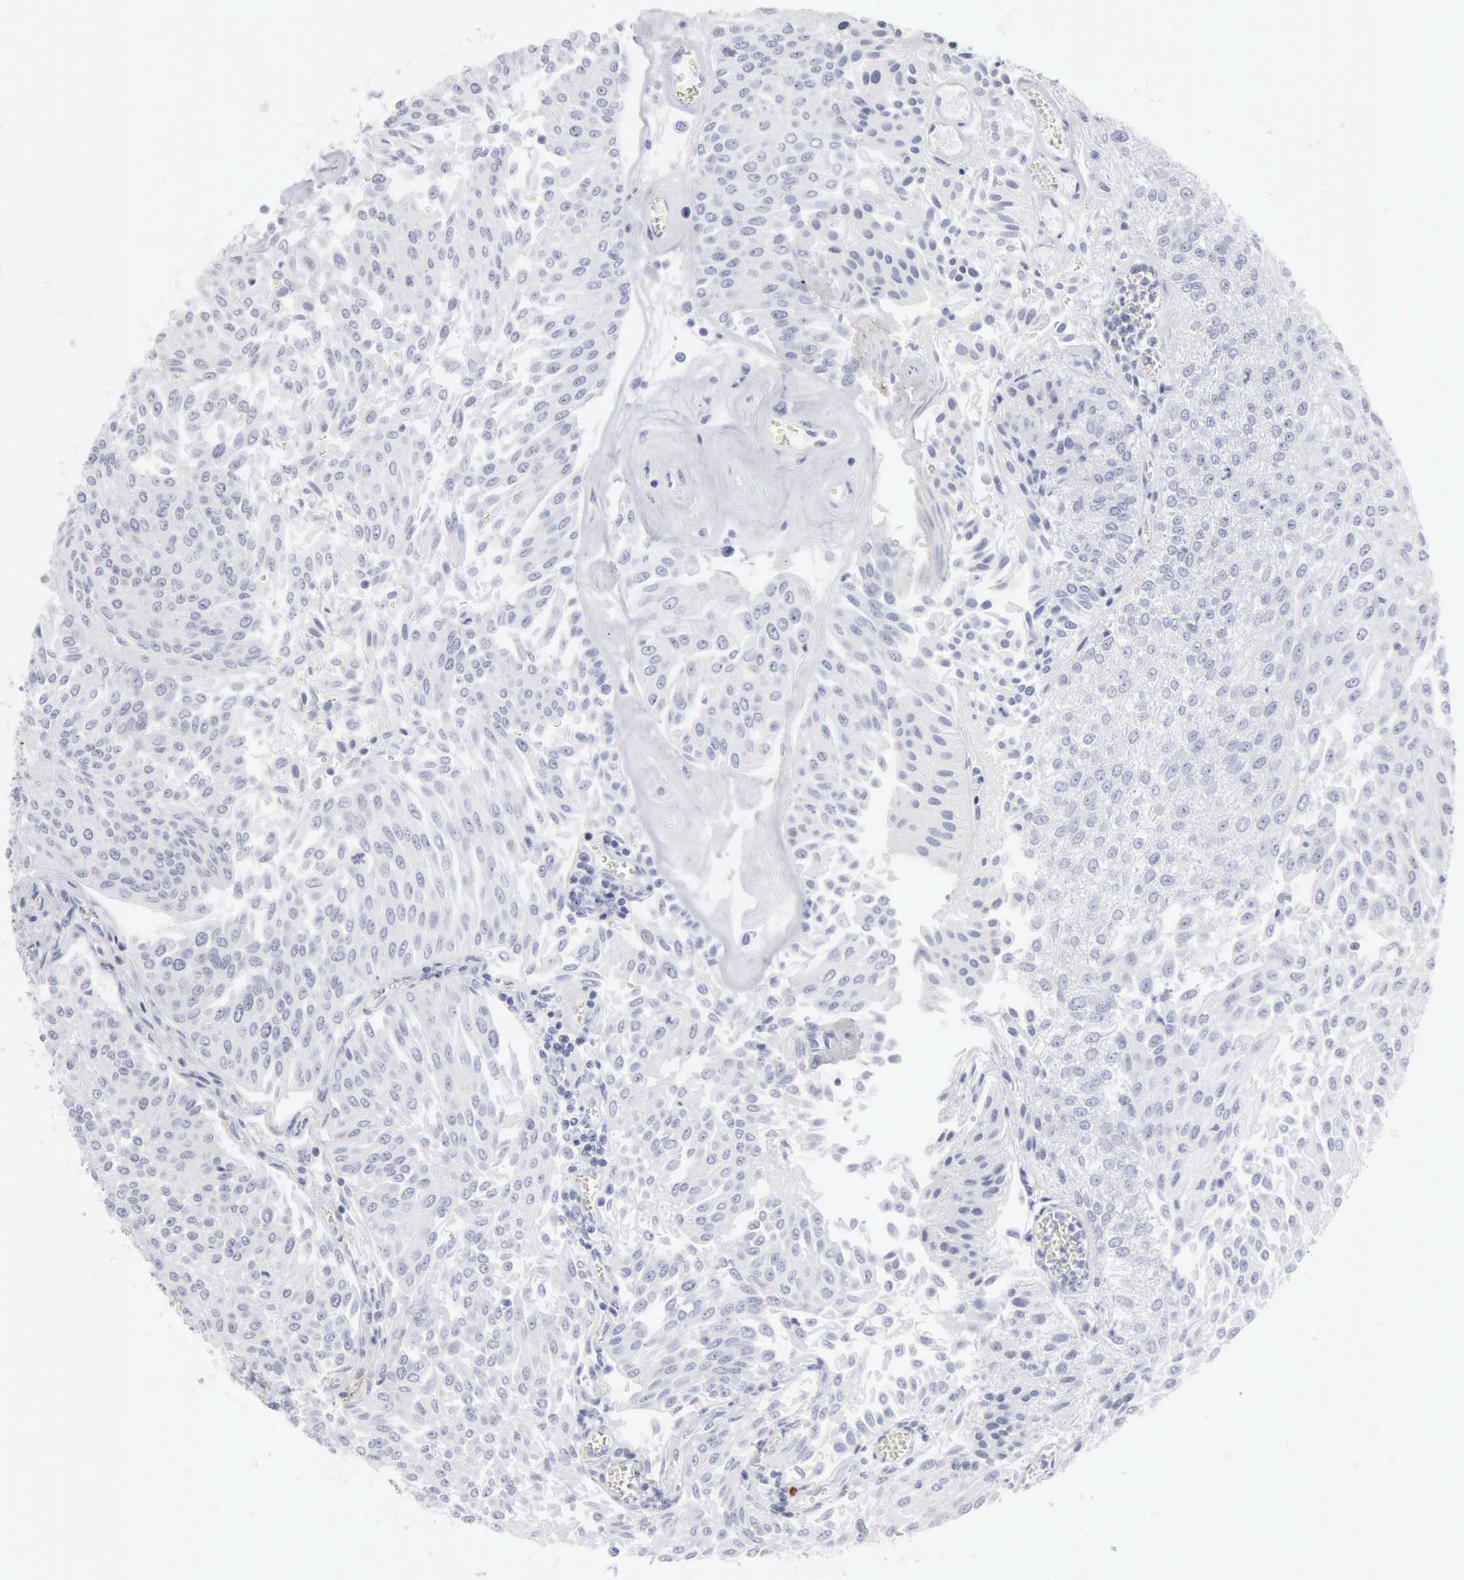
{"staining": {"intensity": "negative", "quantity": "none", "location": "none"}, "tissue": "urothelial cancer", "cell_type": "Tumor cells", "image_type": "cancer", "snomed": [{"axis": "morphology", "description": "Urothelial carcinoma, Low grade"}, {"axis": "topography", "description": "Urinary bladder"}], "caption": "DAB immunohistochemical staining of urothelial cancer shows no significant staining in tumor cells. (DAB (3,3'-diaminobenzidine) immunohistochemistry, high magnification).", "gene": "CMA1", "patient": {"sex": "male", "age": 86}}